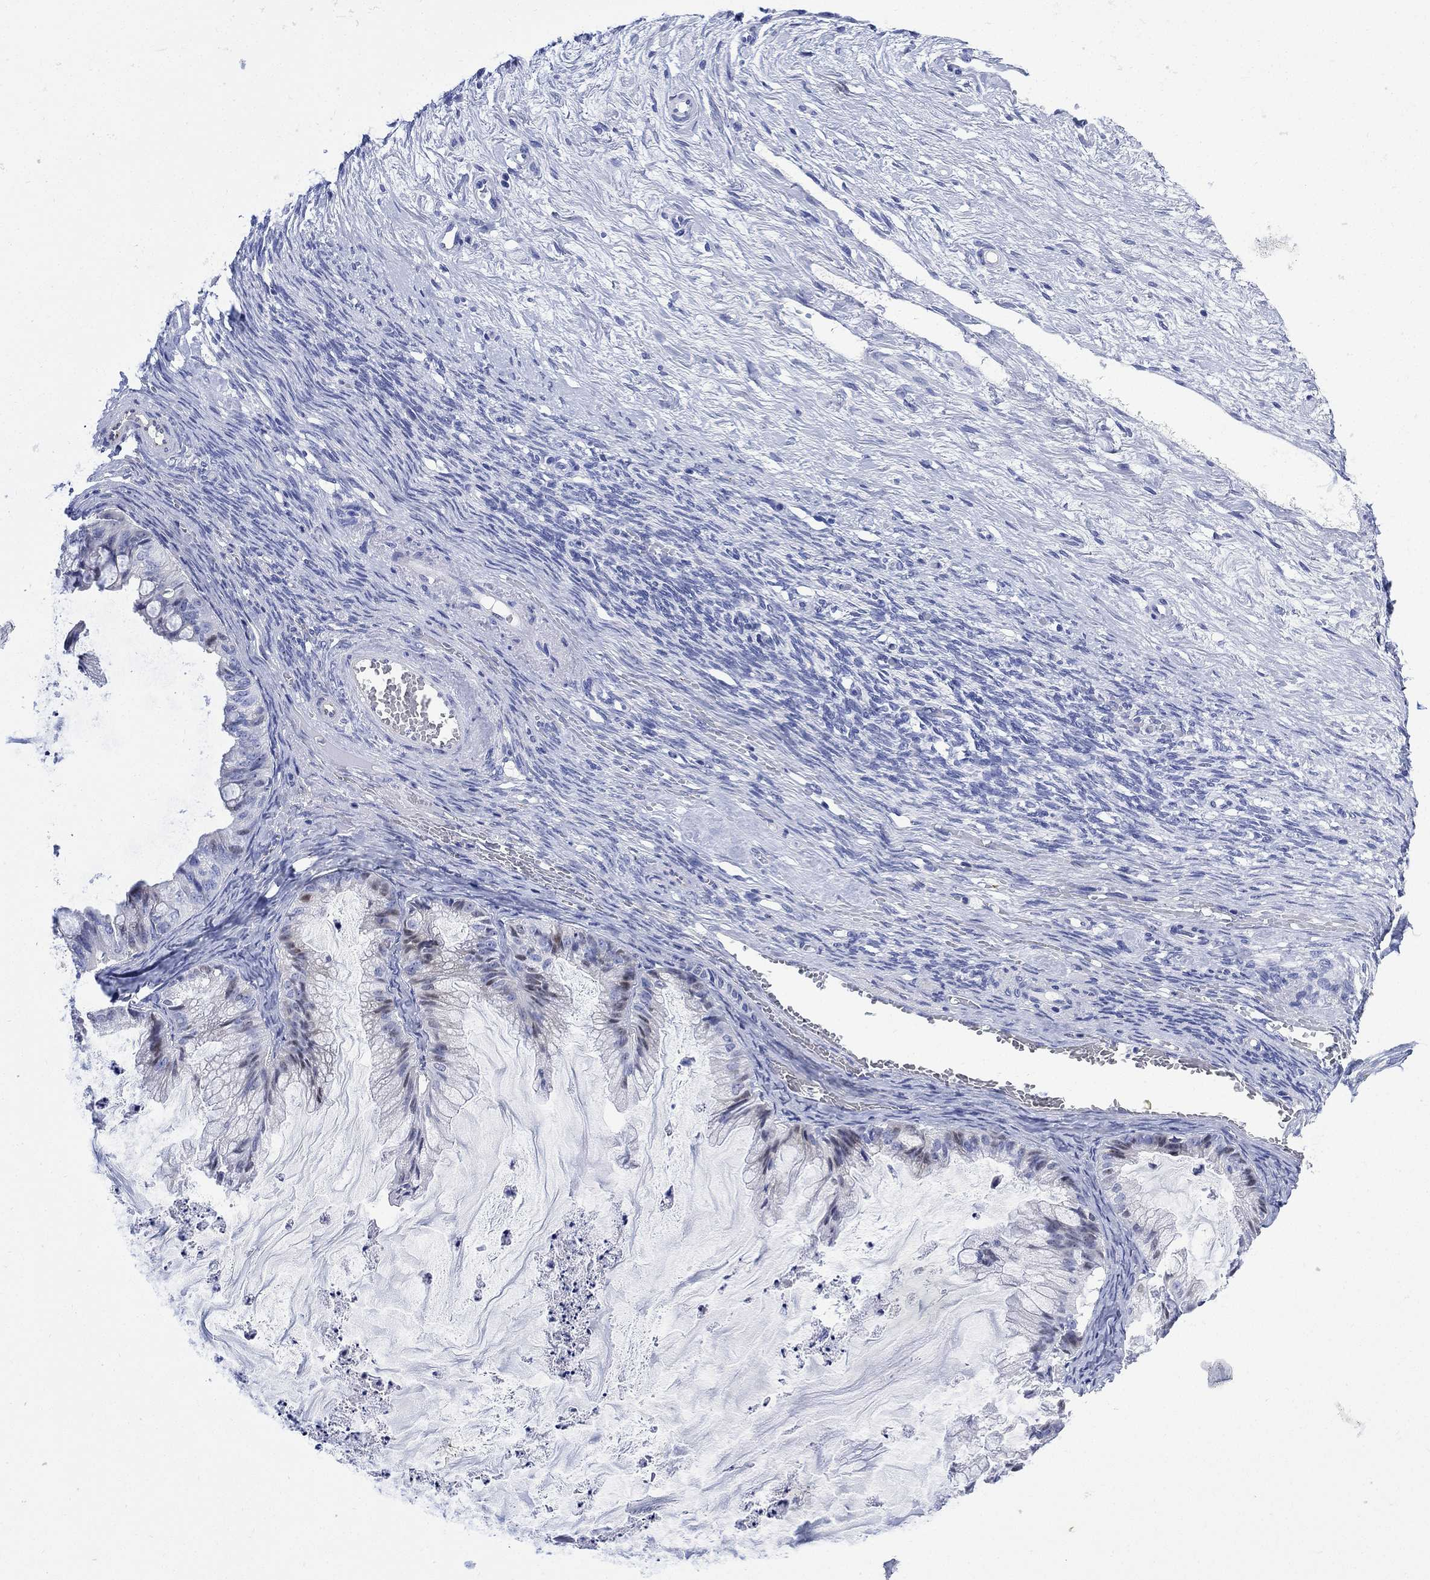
{"staining": {"intensity": "weak", "quantity": "<25%", "location": "nuclear"}, "tissue": "ovarian cancer", "cell_type": "Tumor cells", "image_type": "cancer", "snomed": [{"axis": "morphology", "description": "Cystadenocarcinoma, mucinous, NOS"}, {"axis": "topography", "description": "Ovary"}], "caption": "This is a histopathology image of immunohistochemistry staining of ovarian cancer, which shows no positivity in tumor cells.", "gene": "MYL1", "patient": {"sex": "female", "age": 57}}